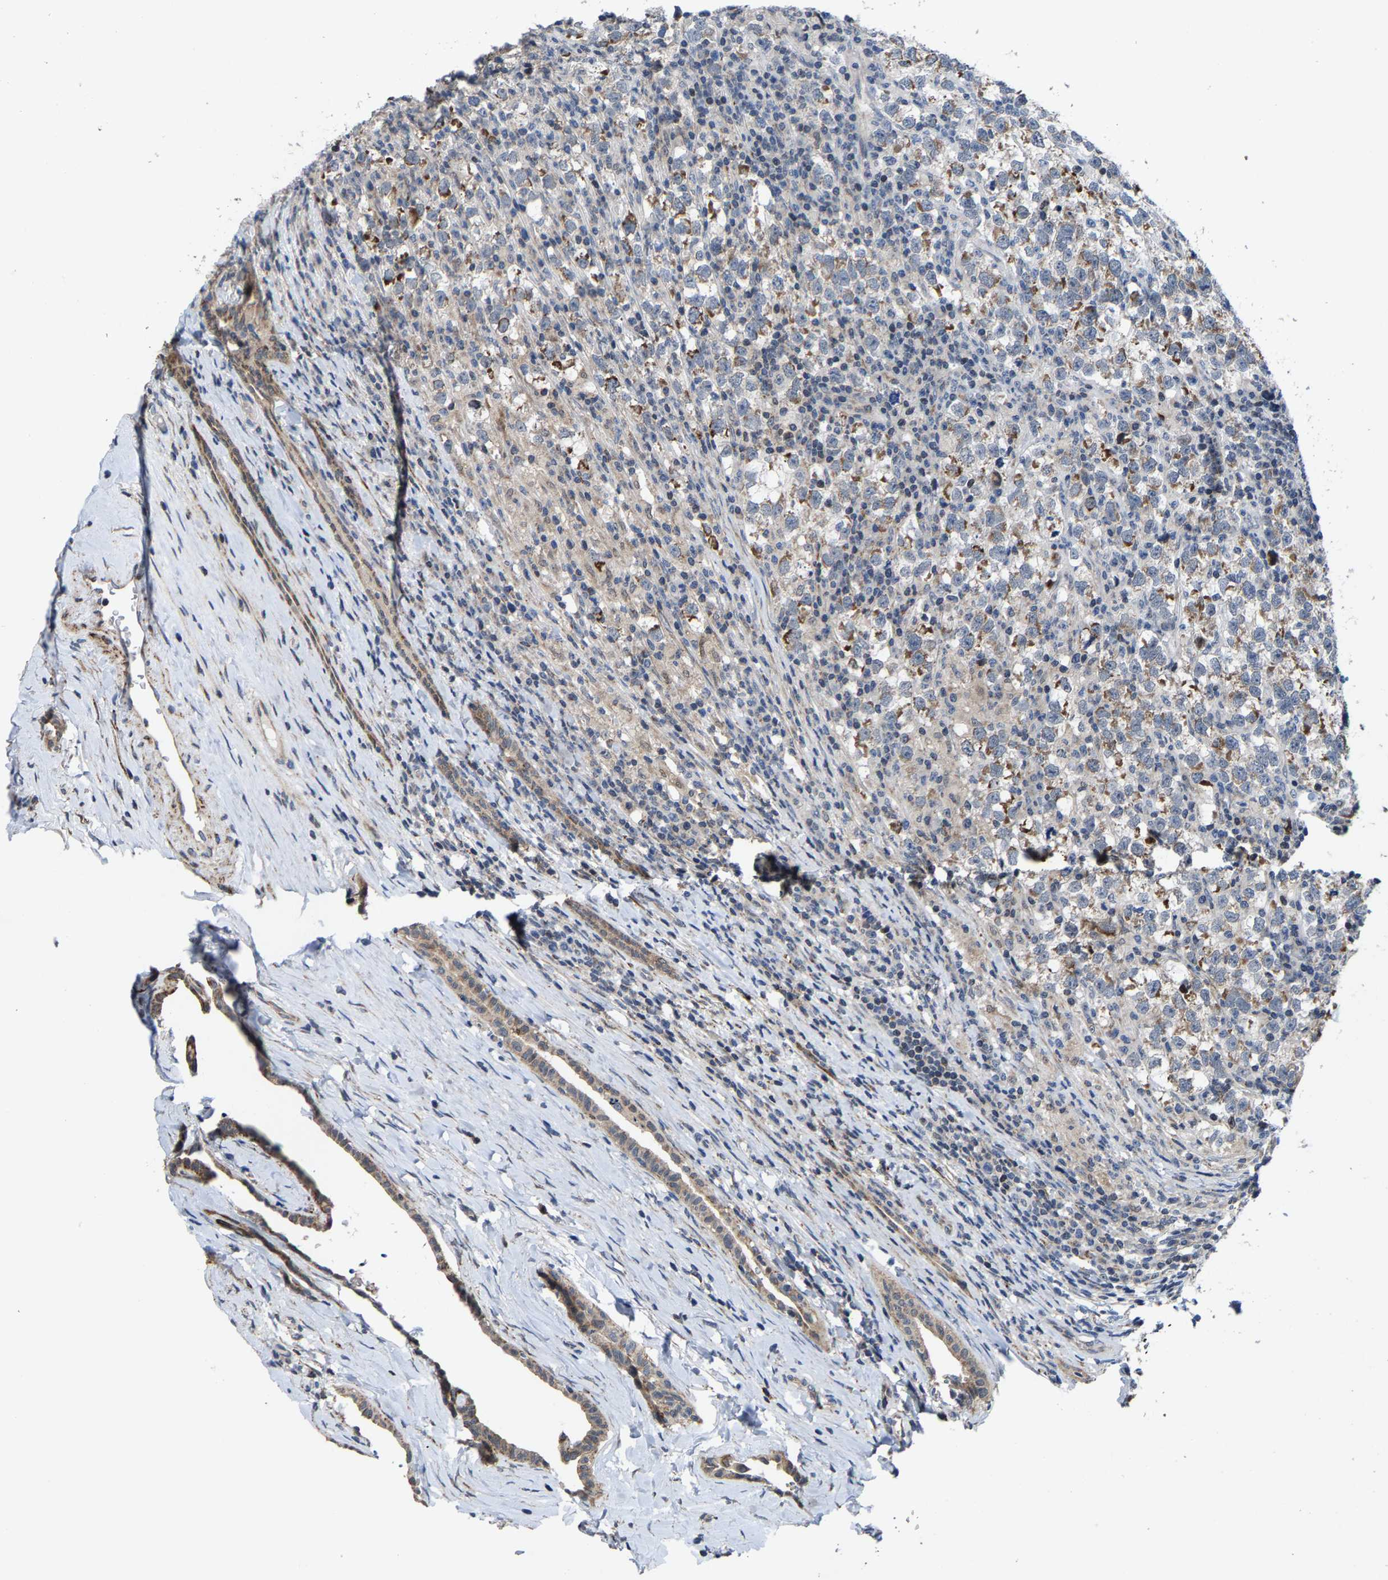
{"staining": {"intensity": "moderate", "quantity": "25%-75%", "location": "cytoplasmic/membranous"}, "tissue": "testis cancer", "cell_type": "Tumor cells", "image_type": "cancer", "snomed": [{"axis": "morphology", "description": "Normal tissue, NOS"}, {"axis": "morphology", "description": "Seminoma, NOS"}, {"axis": "topography", "description": "Testis"}], "caption": "DAB immunohistochemical staining of seminoma (testis) exhibits moderate cytoplasmic/membranous protein staining in about 25%-75% of tumor cells.", "gene": "TDRKH", "patient": {"sex": "male", "age": 43}}